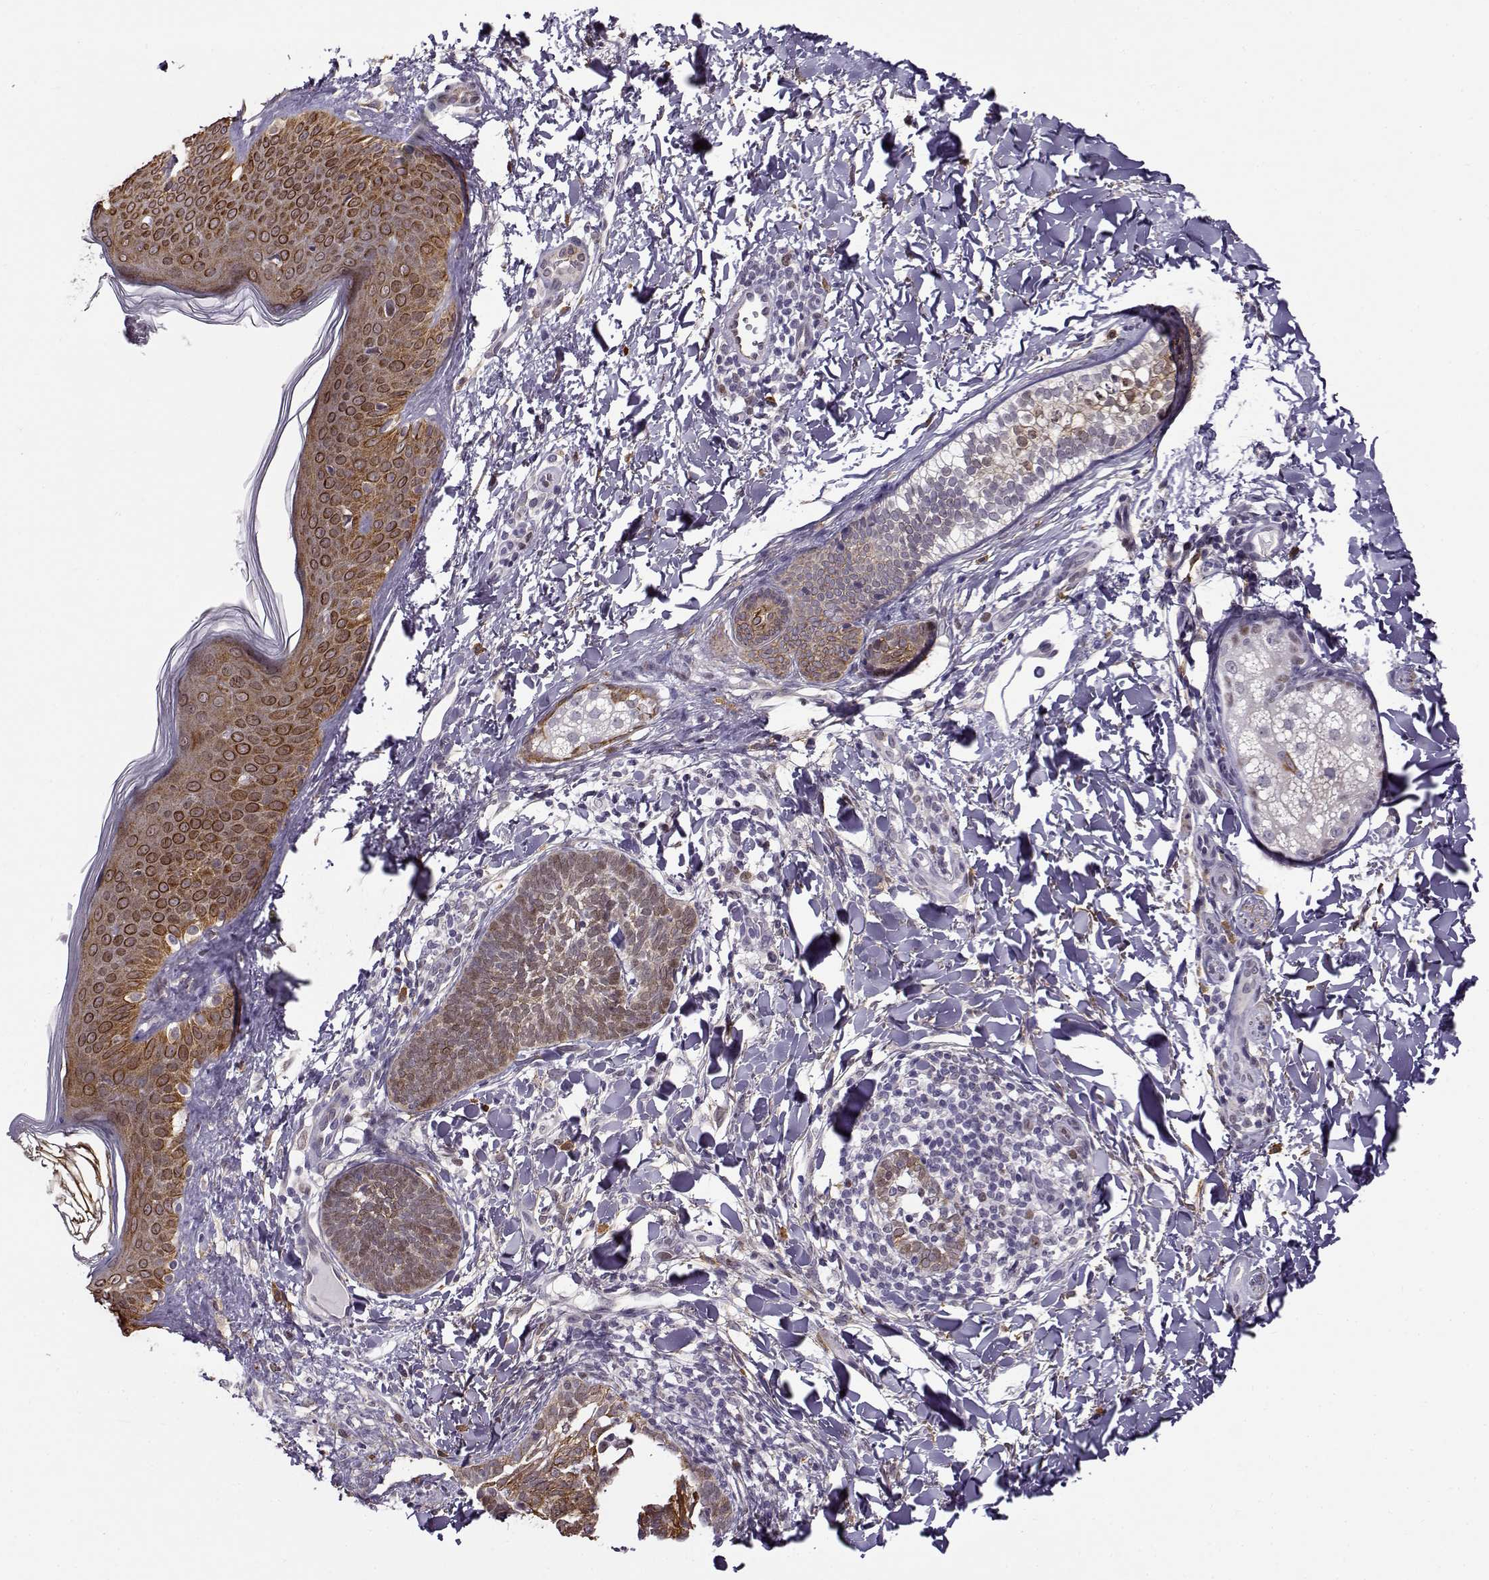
{"staining": {"intensity": "moderate", "quantity": "<25%", "location": "cytoplasmic/membranous,nuclear"}, "tissue": "skin cancer", "cell_type": "Tumor cells", "image_type": "cancer", "snomed": [{"axis": "morphology", "description": "Normal tissue, NOS"}, {"axis": "morphology", "description": "Basal cell carcinoma"}, {"axis": "topography", "description": "Skin"}], "caption": "Immunohistochemistry (IHC) staining of skin basal cell carcinoma, which displays low levels of moderate cytoplasmic/membranous and nuclear staining in about <25% of tumor cells indicating moderate cytoplasmic/membranous and nuclear protein staining. The staining was performed using DAB (3,3'-diaminobenzidine) (brown) for protein detection and nuclei were counterstained in hematoxylin (blue).", "gene": "BACH1", "patient": {"sex": "male", "age": 46}}